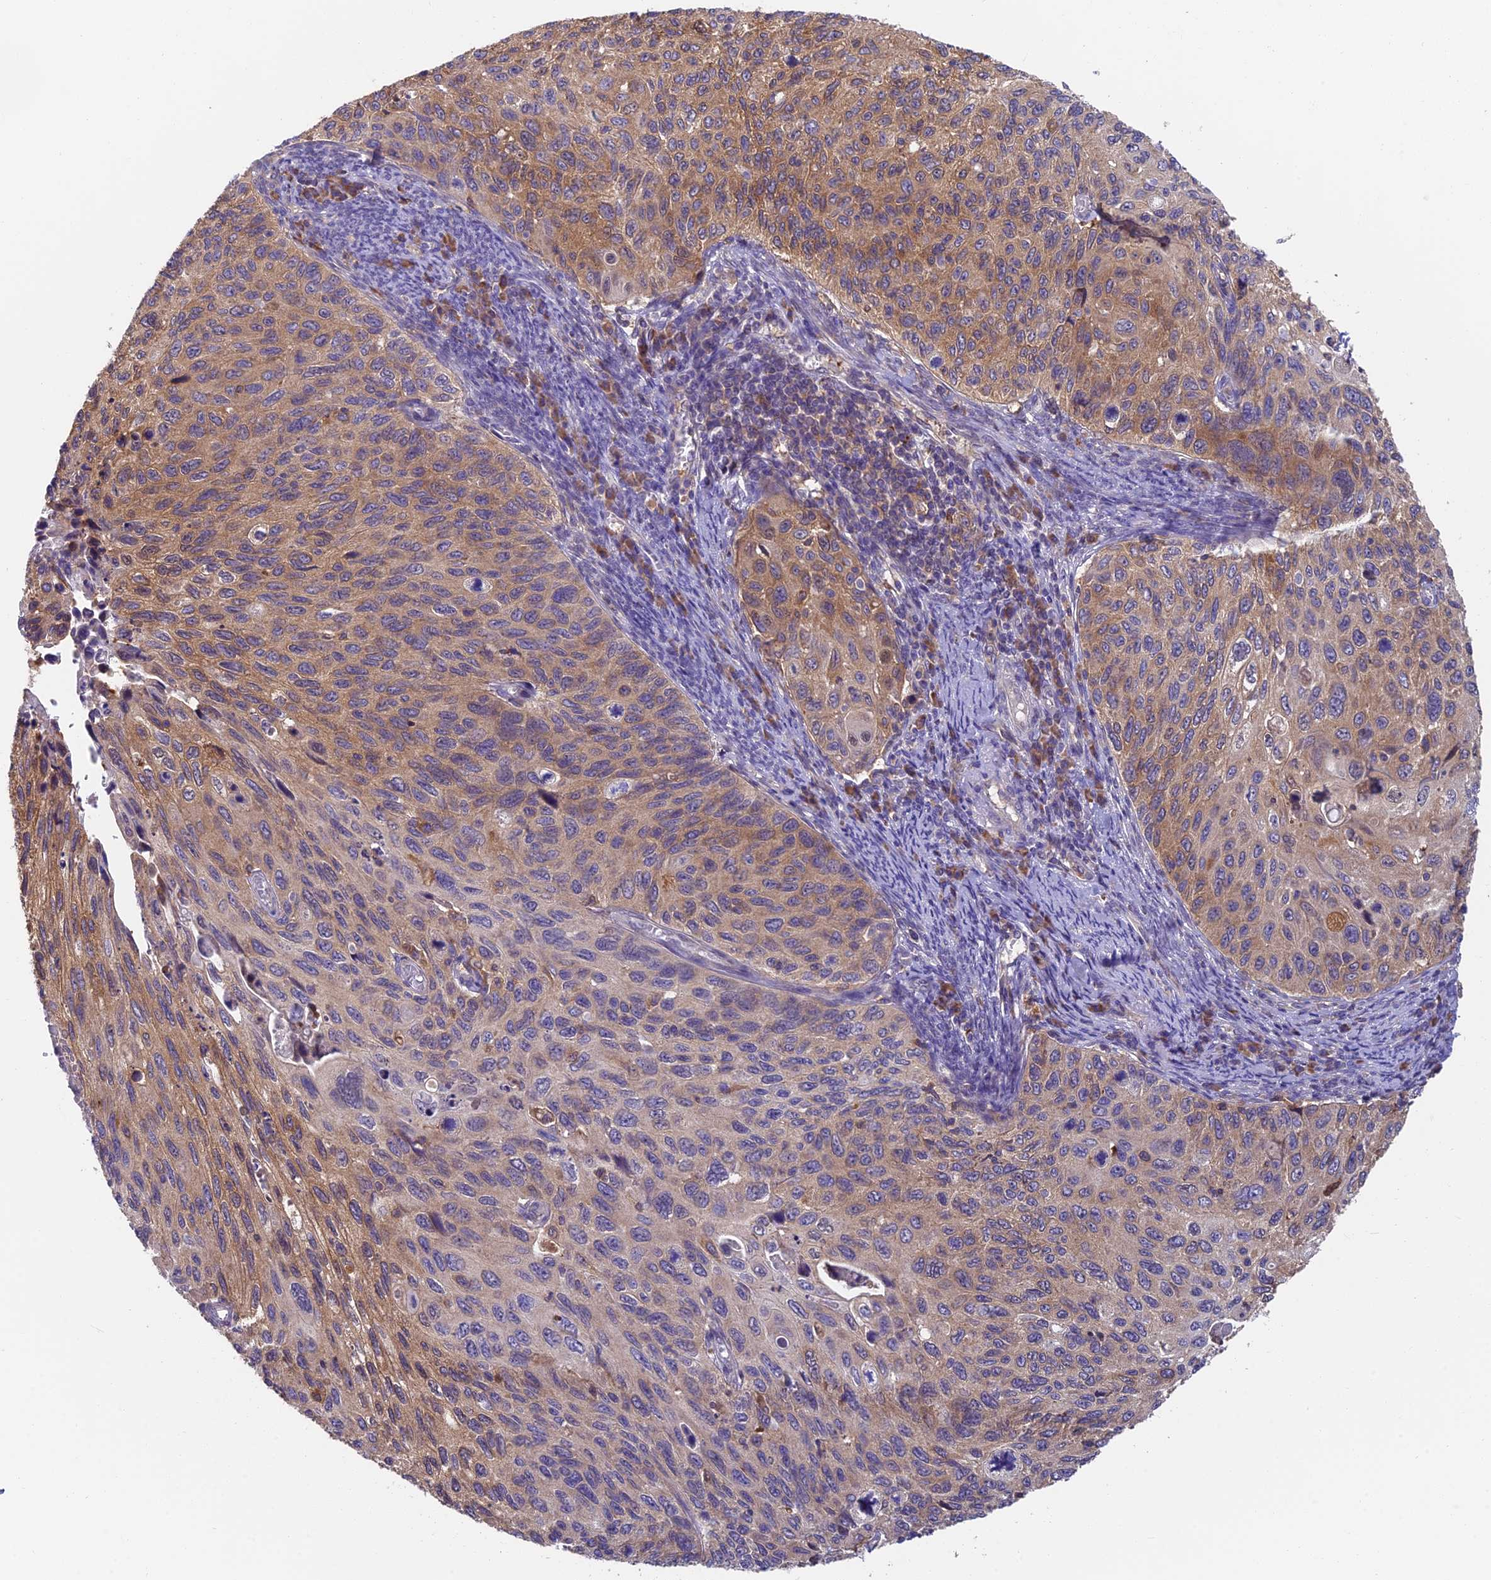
{"staining": {"intensity": "moderate", "quantity": "25%-75%", "location": "cytoplasmic/membranous"}, "tissue": "cervical cancer", "cell_type": "Tumor cells", "image_type": "cancer", "snomed": [{"axis": "morphology", "description": "Squamous cell carcinoma, NOS"}, {"axis": "topography", "description": "Cervix"}], "caption": "The micrograph exhibits a brown stain indicating the presence of a protein in the cytoplasmic/membranous of tumor cells in squamous cell carcinoma (cervical).", "gene": "IPO5", "patient": {"sex": "female", "age": 70}}